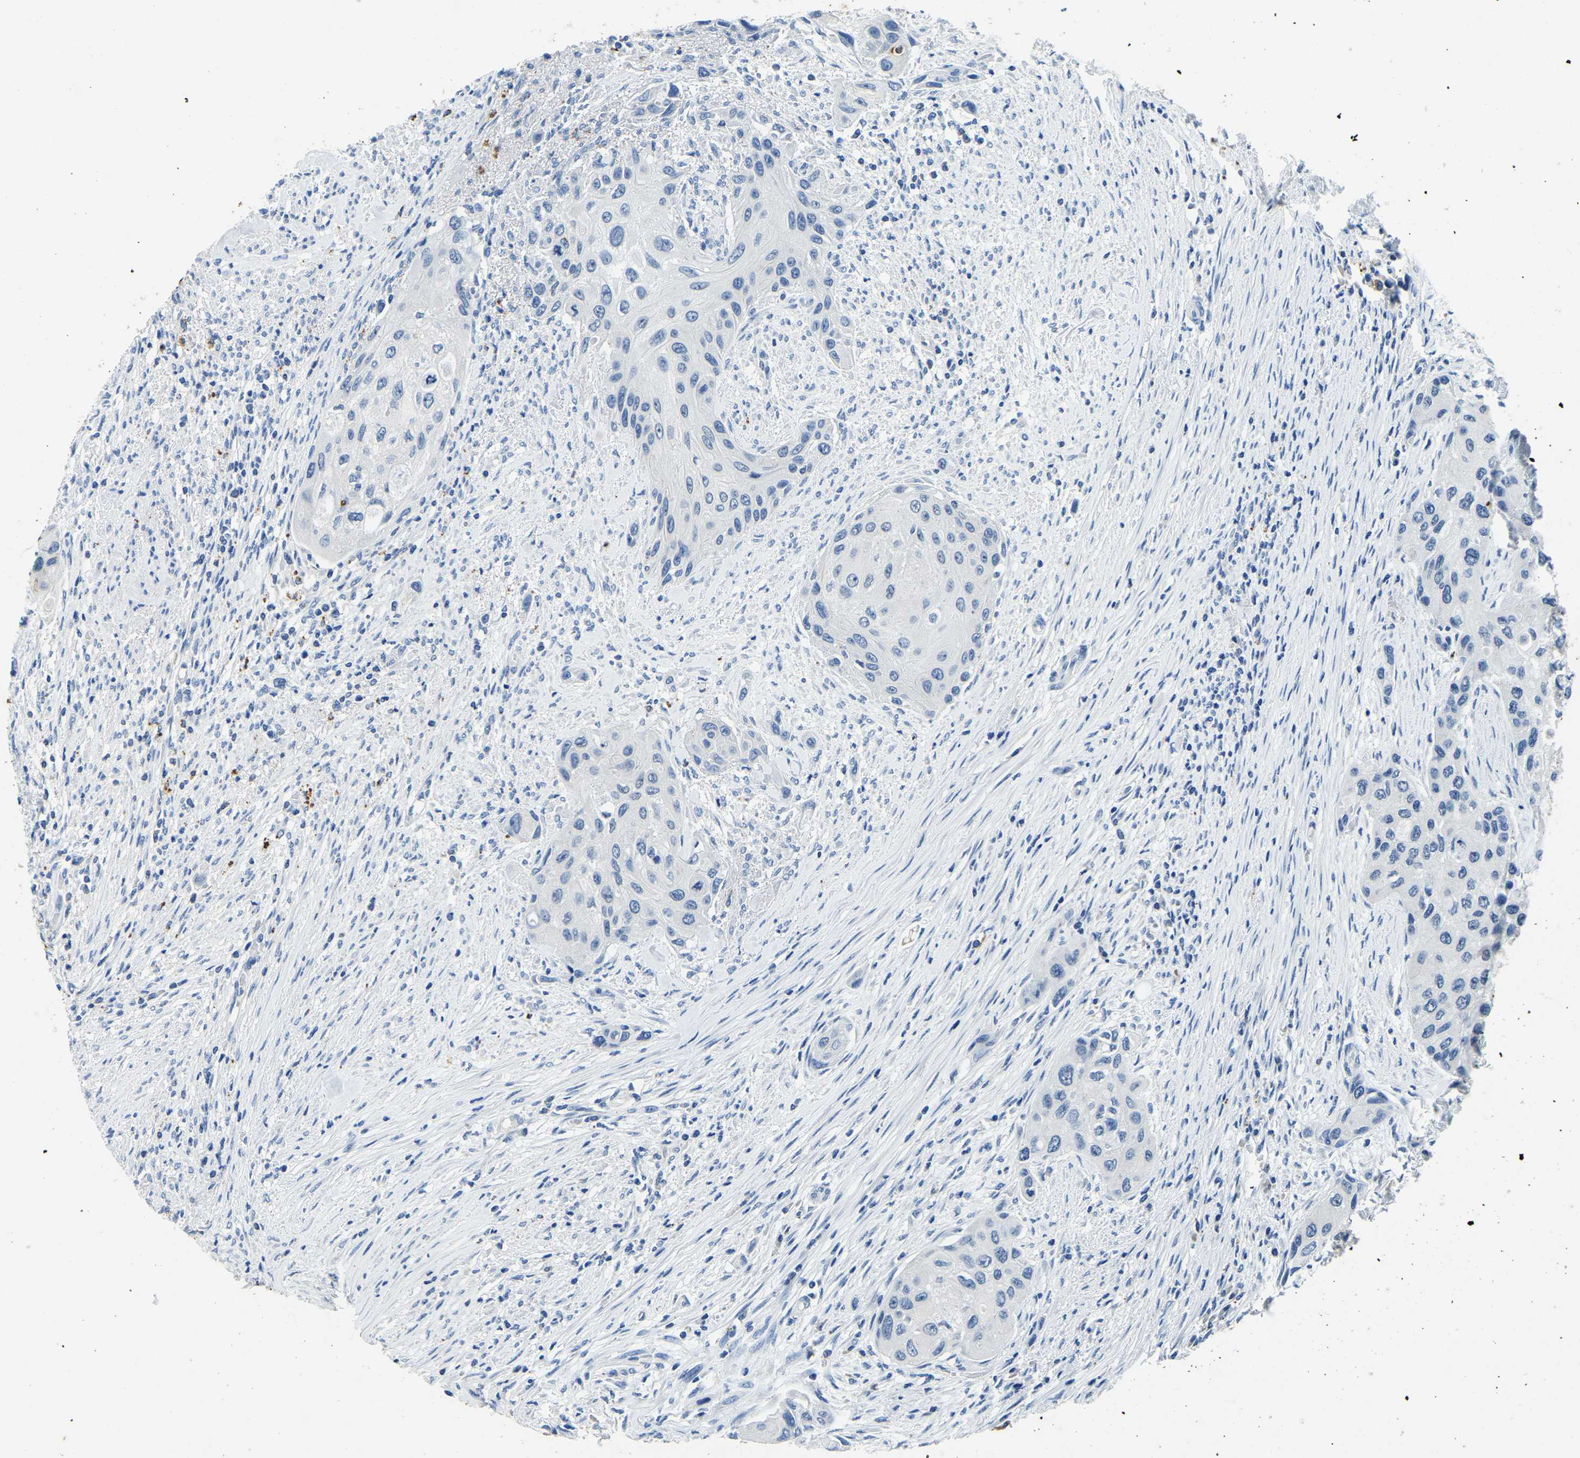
{"staining": {"intensity": "negative", "quantity": "none", "location": "none"}, "tissue": "urothelial cancer", "cell_type": "Tumor cells", "image_type": "cancer", "snomed": [{"axis": "morphology", "description": "Urothelial carcinoma, High grade"}, {"axis": "topography", "description": "Urinary bladder"}], "caption": "Immunohistochemistry histopathology image of human high-grade urothelial carcinoma stained for a protein (brown), which shows no staining in tumor cells. The staining is performed using DAB brown chromogen with nuclei counter-stained in using hematoxylin.", "gene": "UBN2", "patient": {"sex": "female", "age": 56}}